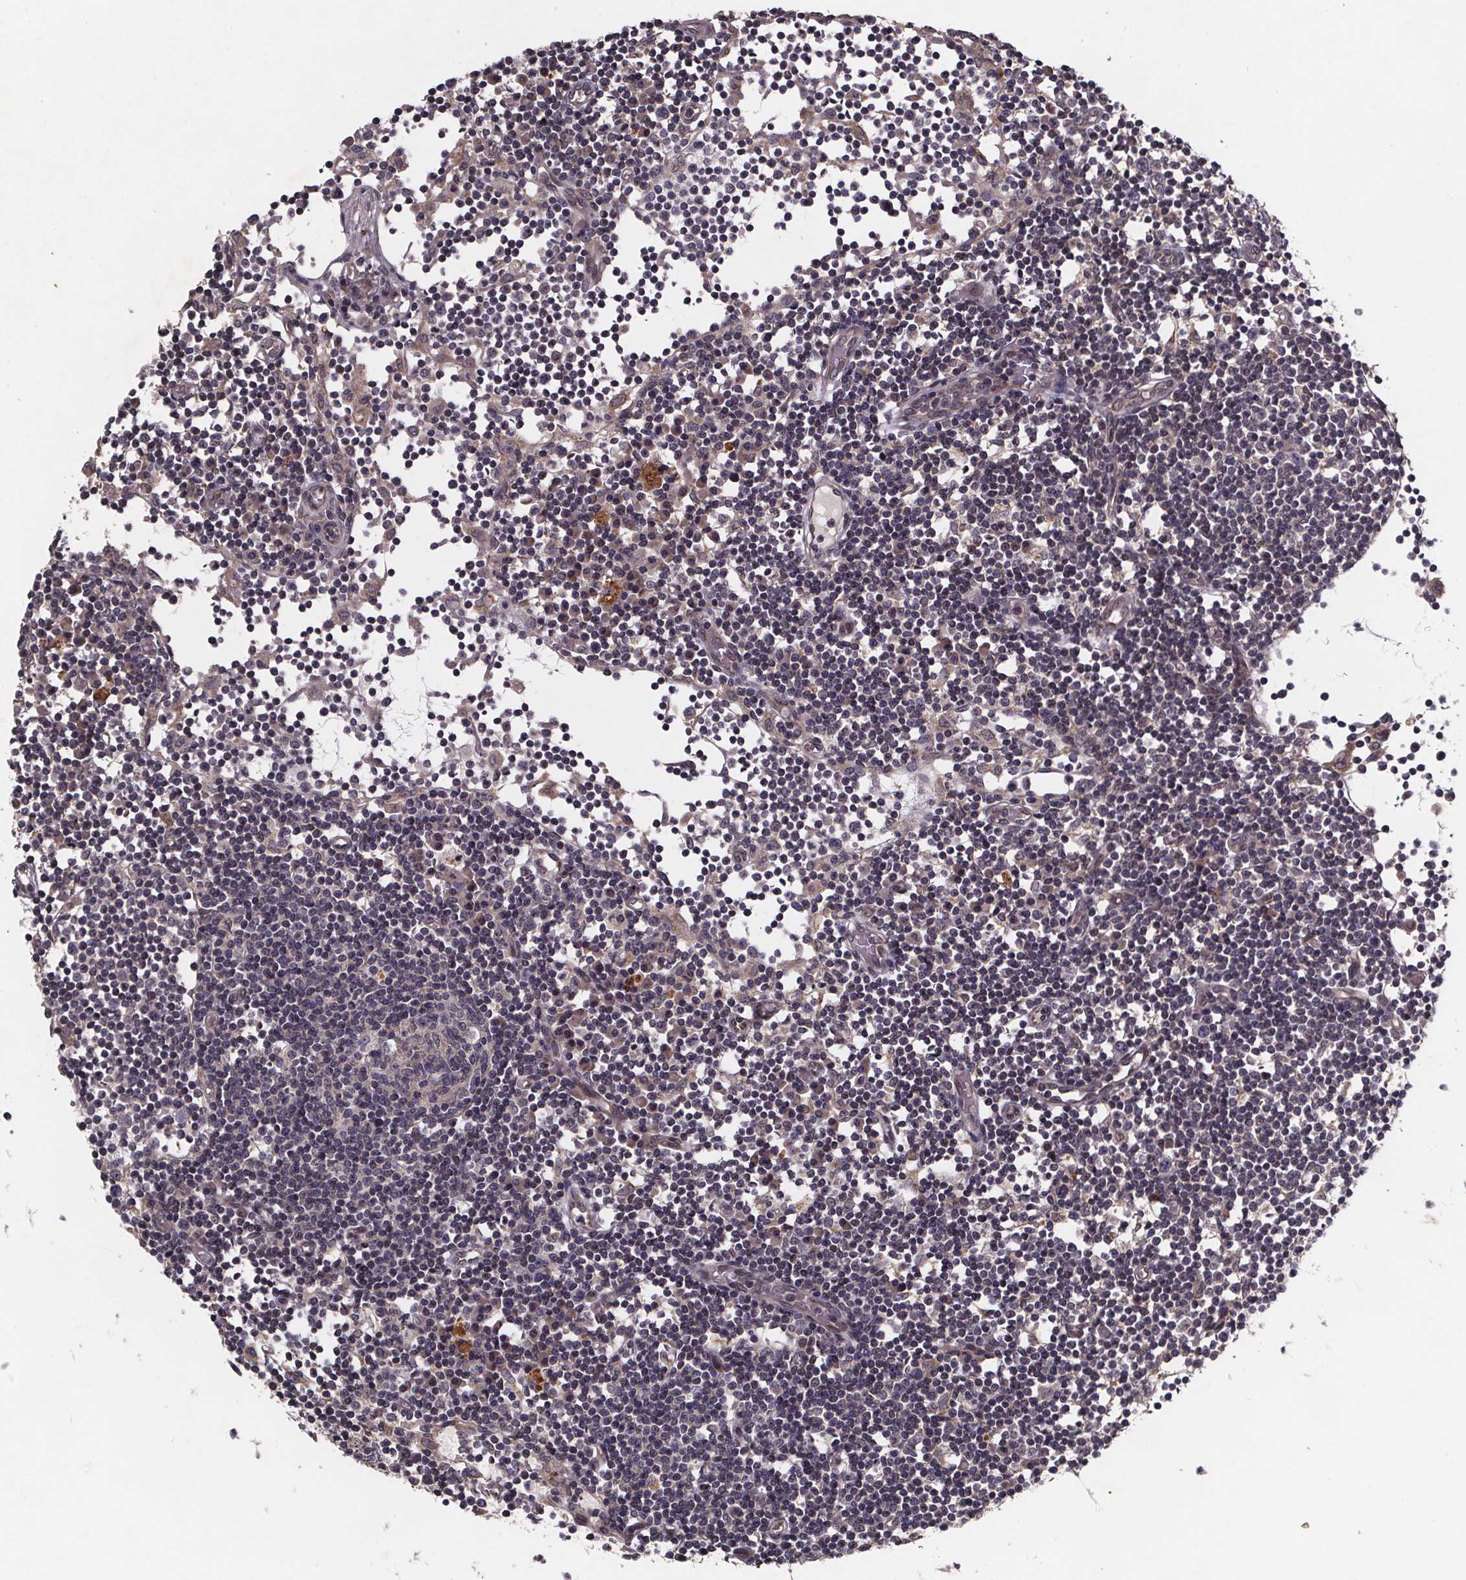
{"staining": {"intensity": "negative", "quantity": "none", "location": "none"}, "tissue": "lymph node", "cell_type": "Germinal center cells", "image_type": "normal", "snomed": [{"axis": "morphology", "description": "Normal tissue, NOS"}, {"axis": "topography", "description": "Lymph node"}], "caption": "A high-resolution image shows immunohistochemistry staining of unremarkable lymph node, which shows no significant expression in germinal center cells. (IHC, brightfield microscopy, high magnification).", "gene": "PIERCE2", "patient": {"sex": "female", "age": 72}}